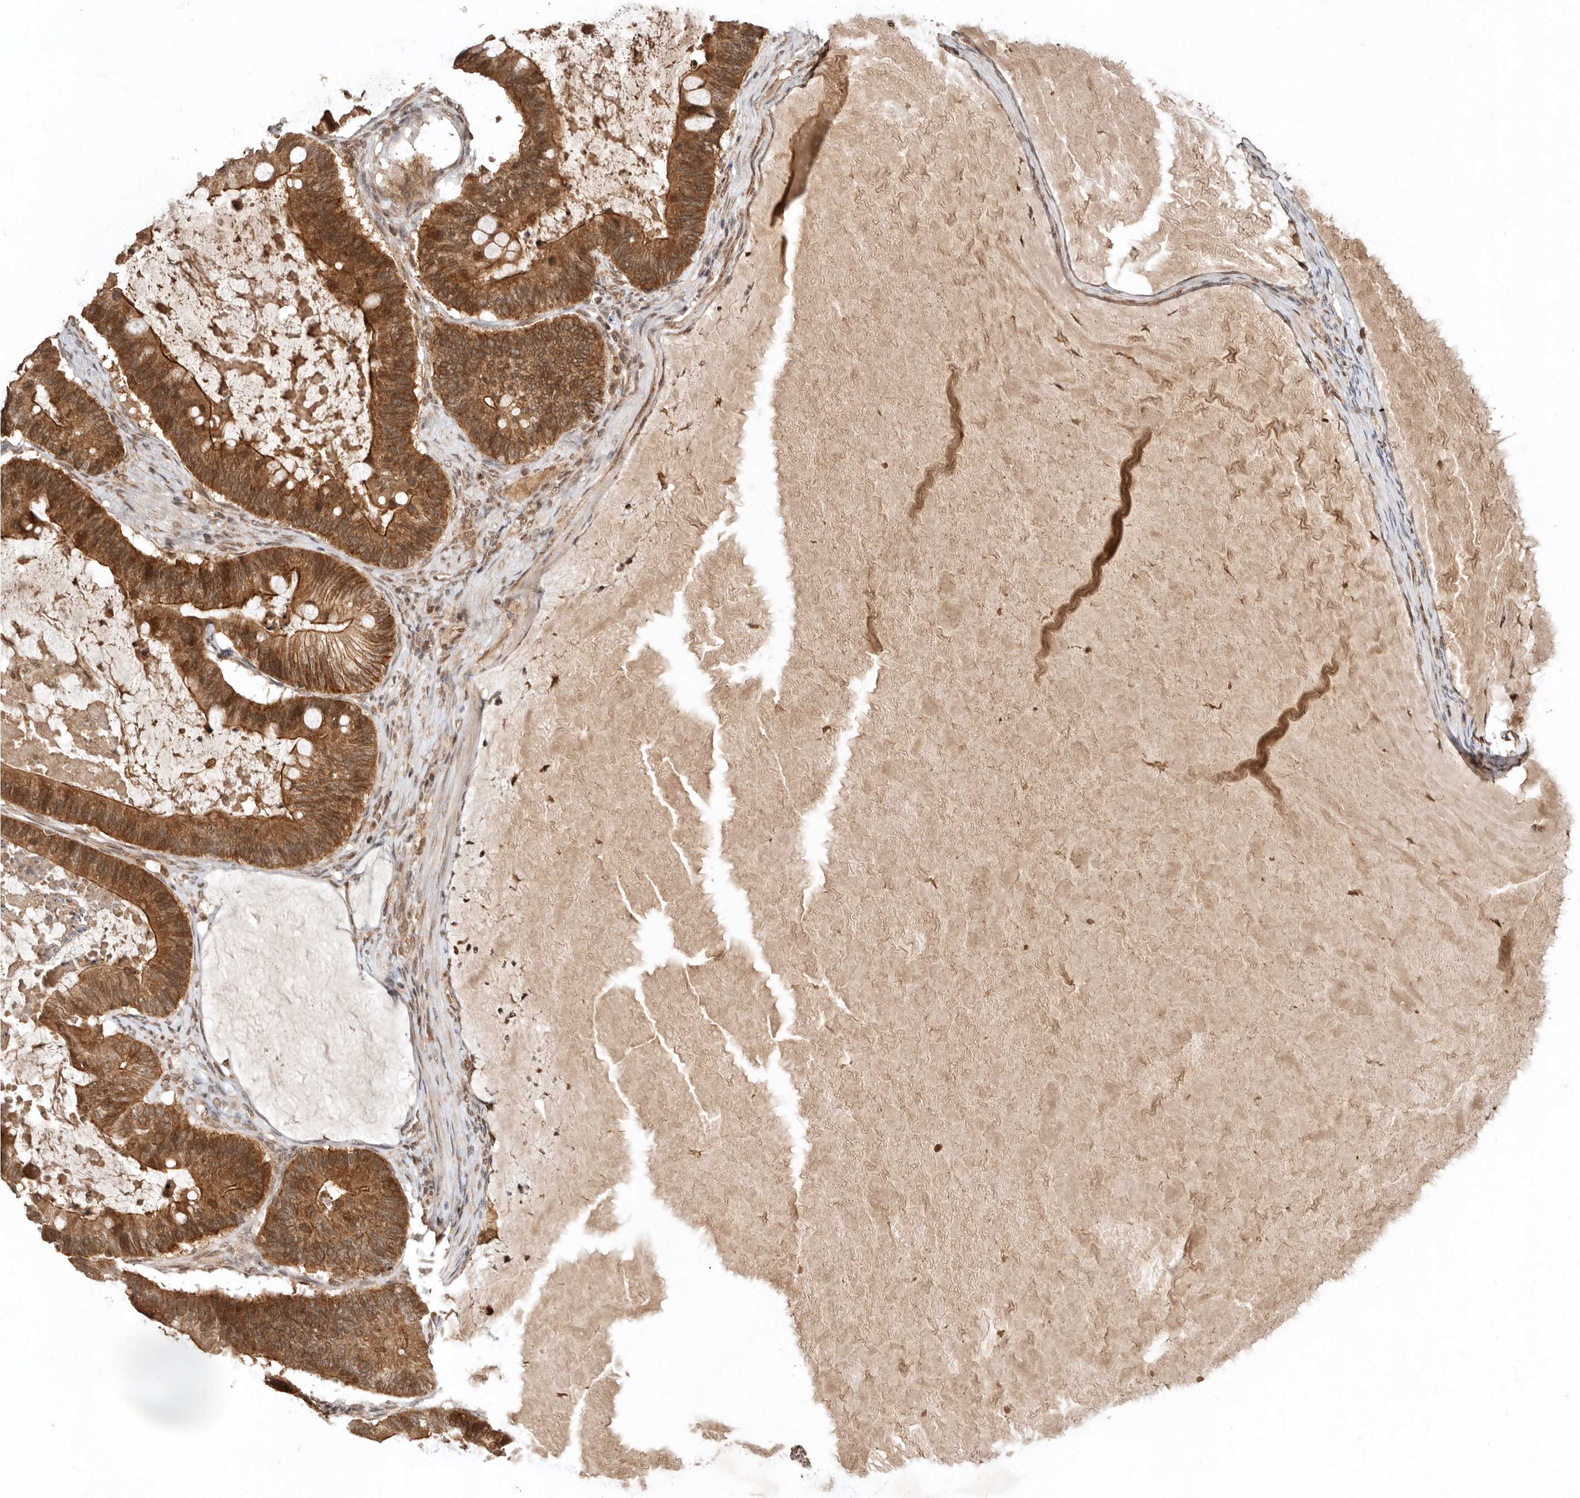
{"staining": {"intensity": "strong", "quantity": ">75%", "location": "cytoplasmic/membranous"}, "tissue": "ovarian cancer", "cell_type": "Tumor cells", "image_type": "cancer", "snomed": [{"axis": "morphology", "description": "Cystadenocarcinoma, mucinous, NOS"}, {"axis": "topography", "description": "Ovary"}], "caption": "This micrograph reveals immunohistochemistry (IHC) staining of human ovarian mucinous cystadenocarcinoma, with high strong cytoplasmic/membranous positivity in about >75% of tumor cells.", "gene": "TARS2", "patient": {"sex": "female", "age": 61}}